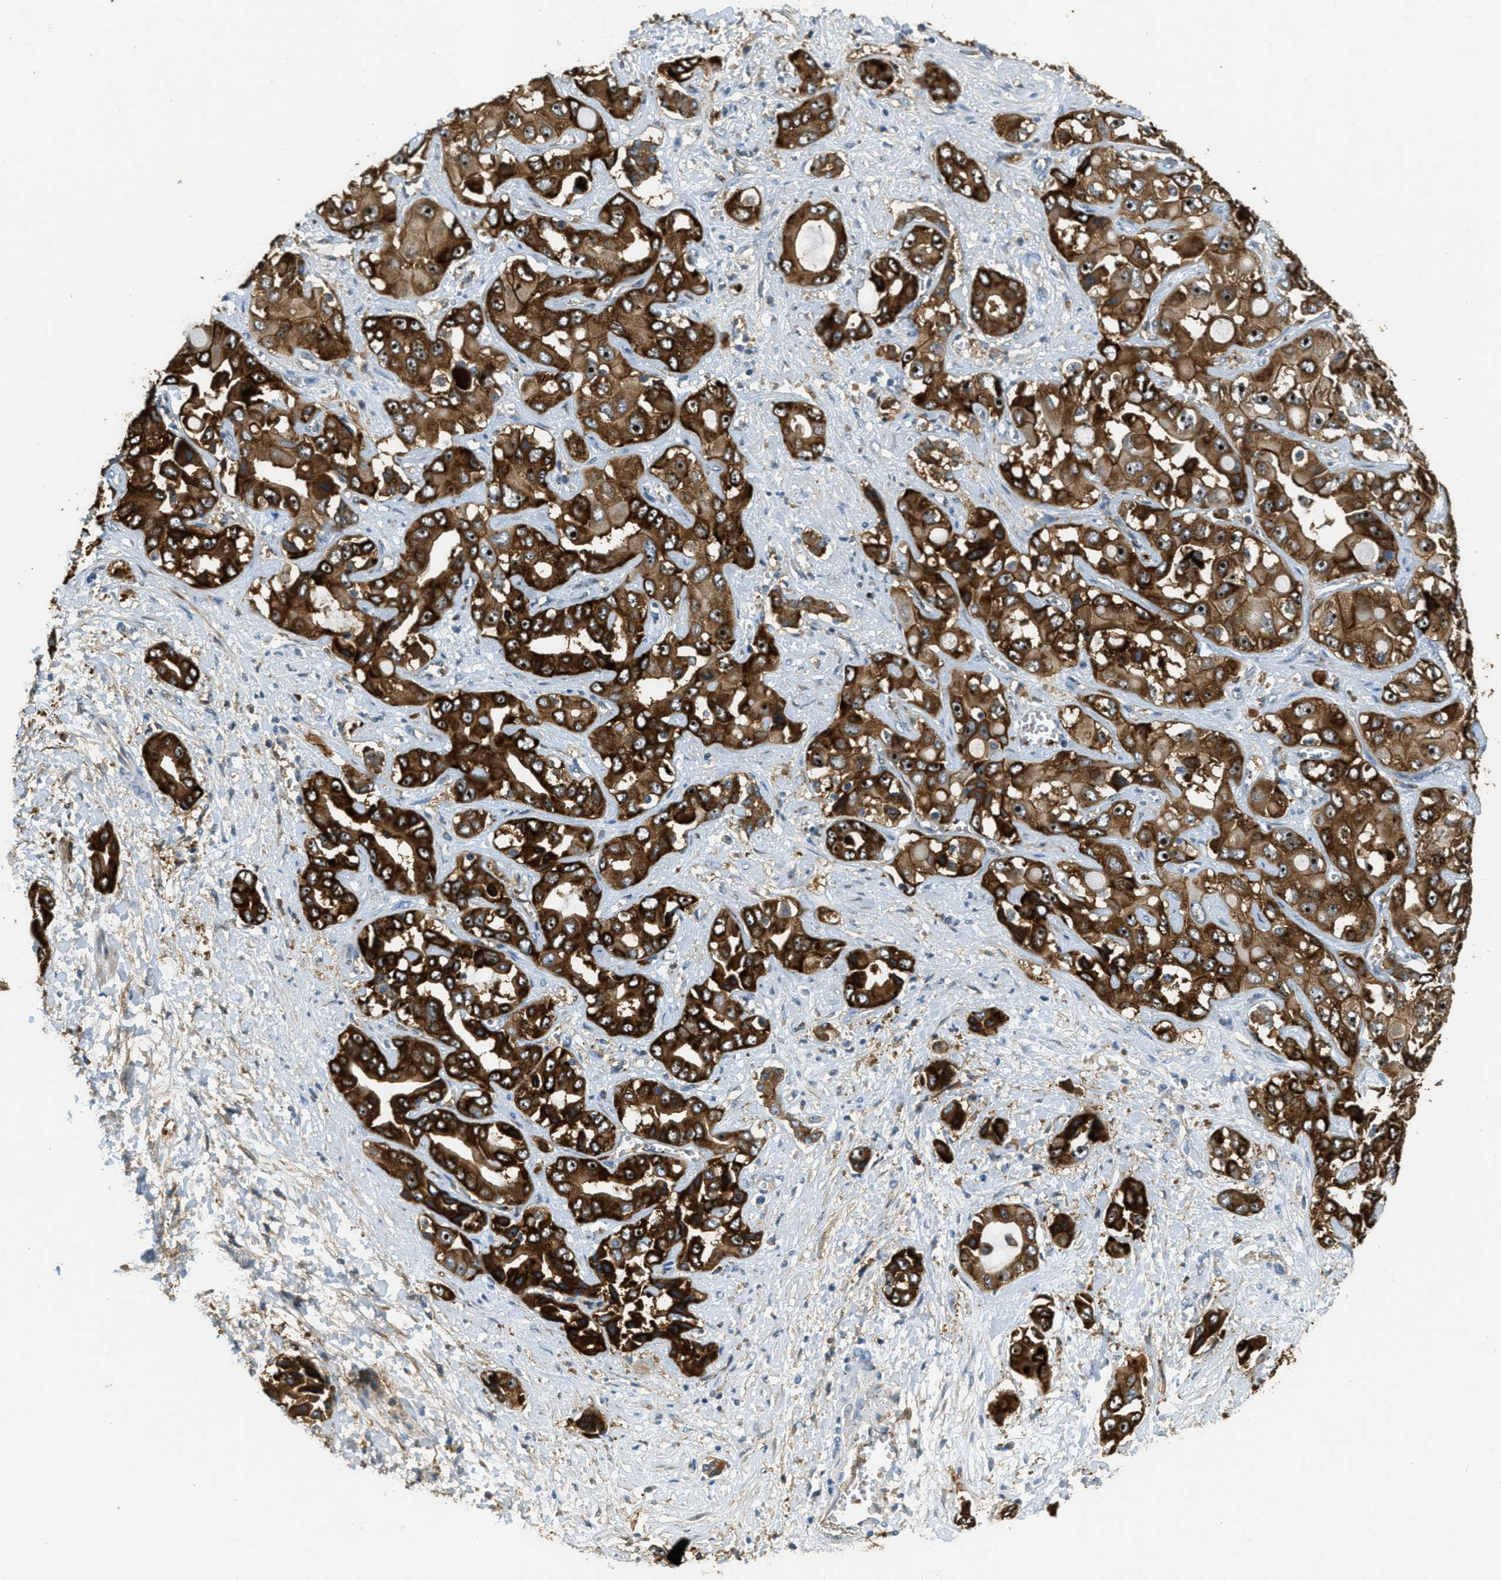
{"staining": {"intensity": "strong", "quantity": ">75%", "location": "cytoplasmic/membranous,nuclear"}, "tissue": "liver cancer", "cell_type": "Tumor cells", "image_type": "cancer", "snomed": [{"axis": "morphology", "description": "Cholangiocarcinoma"}, {"axis": "topography", "description": "Liver"}], "caption": "IHC image of human cholangiocarcinoma (liver) stained for a protein (brown), which displays high levels of strong cytoplasmic/membranous and nuclear expression in approximately >75% of tumor cells.", "gene": "OSMR", "patient": {"sex": "female", "age": 52}}